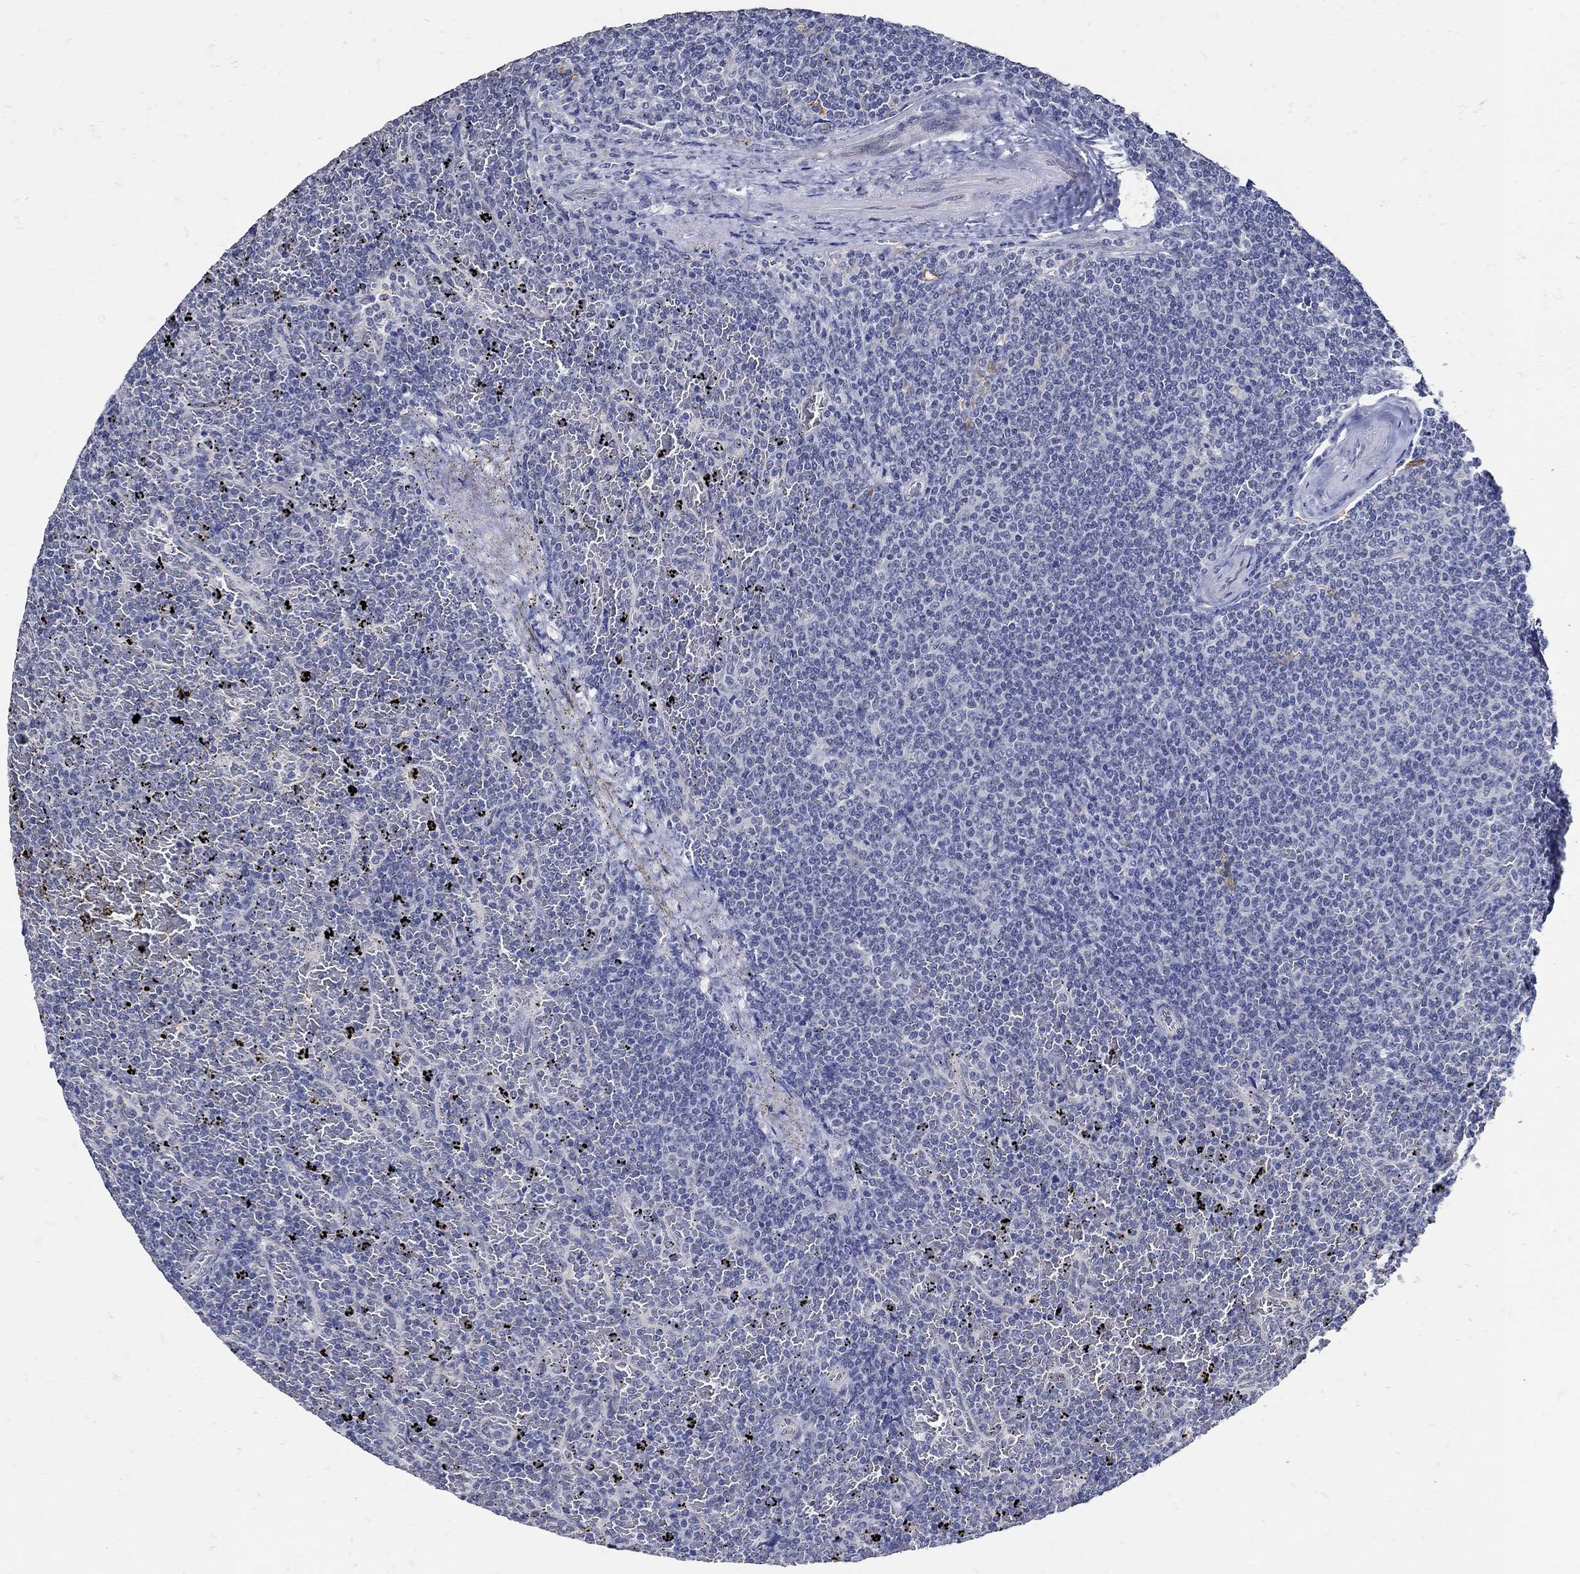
{"staining": {"intensity": "negative", "quantity": "none", "location": "none"}, "tissue": "lymphoma", "cell_type": "Tumor cells", "image_type": "cancer", "snomed": [{"axis": "morphology", "description": "Malignant lymphoma, non-Hodgkin's type, Low grade"}, {"axis": "topography", "description": "Spleen"}], "caption": "DAB immunohistochemical staining of human lymphoma displays no significant expression in tumor cells.", "gene": "KCNN3", "patient": {"sex": "female", "age": 77}}